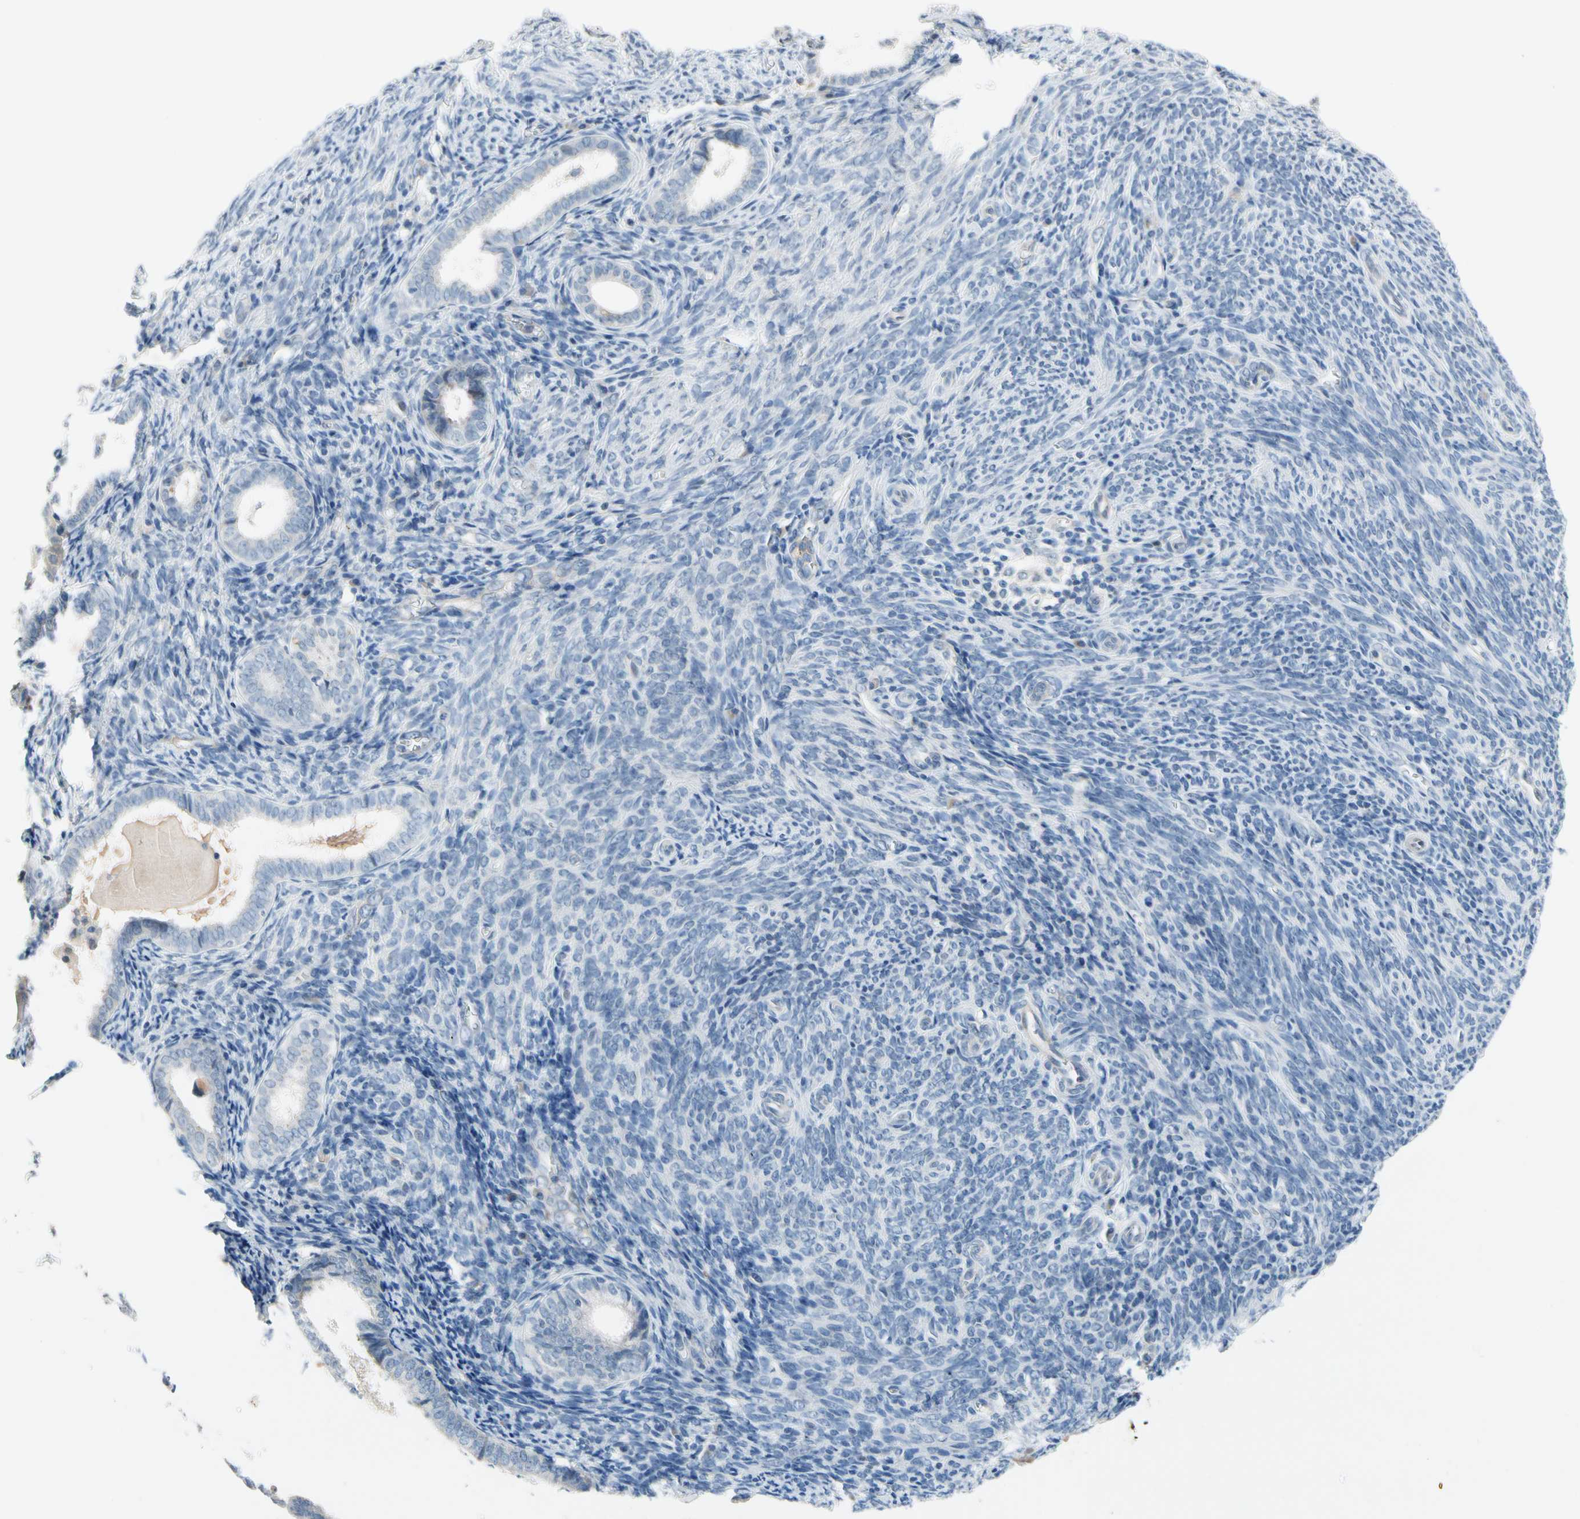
{"staining": {"intensity": "negative", "quantity": "none", "location": "none"}, "tissue": "endometrial cancer", "cell_type": "Tumor cells", "image_type": "cancer", "snomed": [{"axis": "morphology", "description": "Adenocarcinoma, NOS"}, {"axis": "topography", "description": "Uterus"}], "caption": "This is a histopathology image of immunohistochemistry (IHC) staining of endometrial adenocarcinoma, which shows no positivity in tumor cells. The staining was performed using DAB (3,3'-diaminobenzidine) to visualize the protein expression in brown, while the nuclei were stained in blue with hematoxylin (Magnification: 20x).", "gene": "CNDP1", "patient": {"sex": "female", "age": 83}}